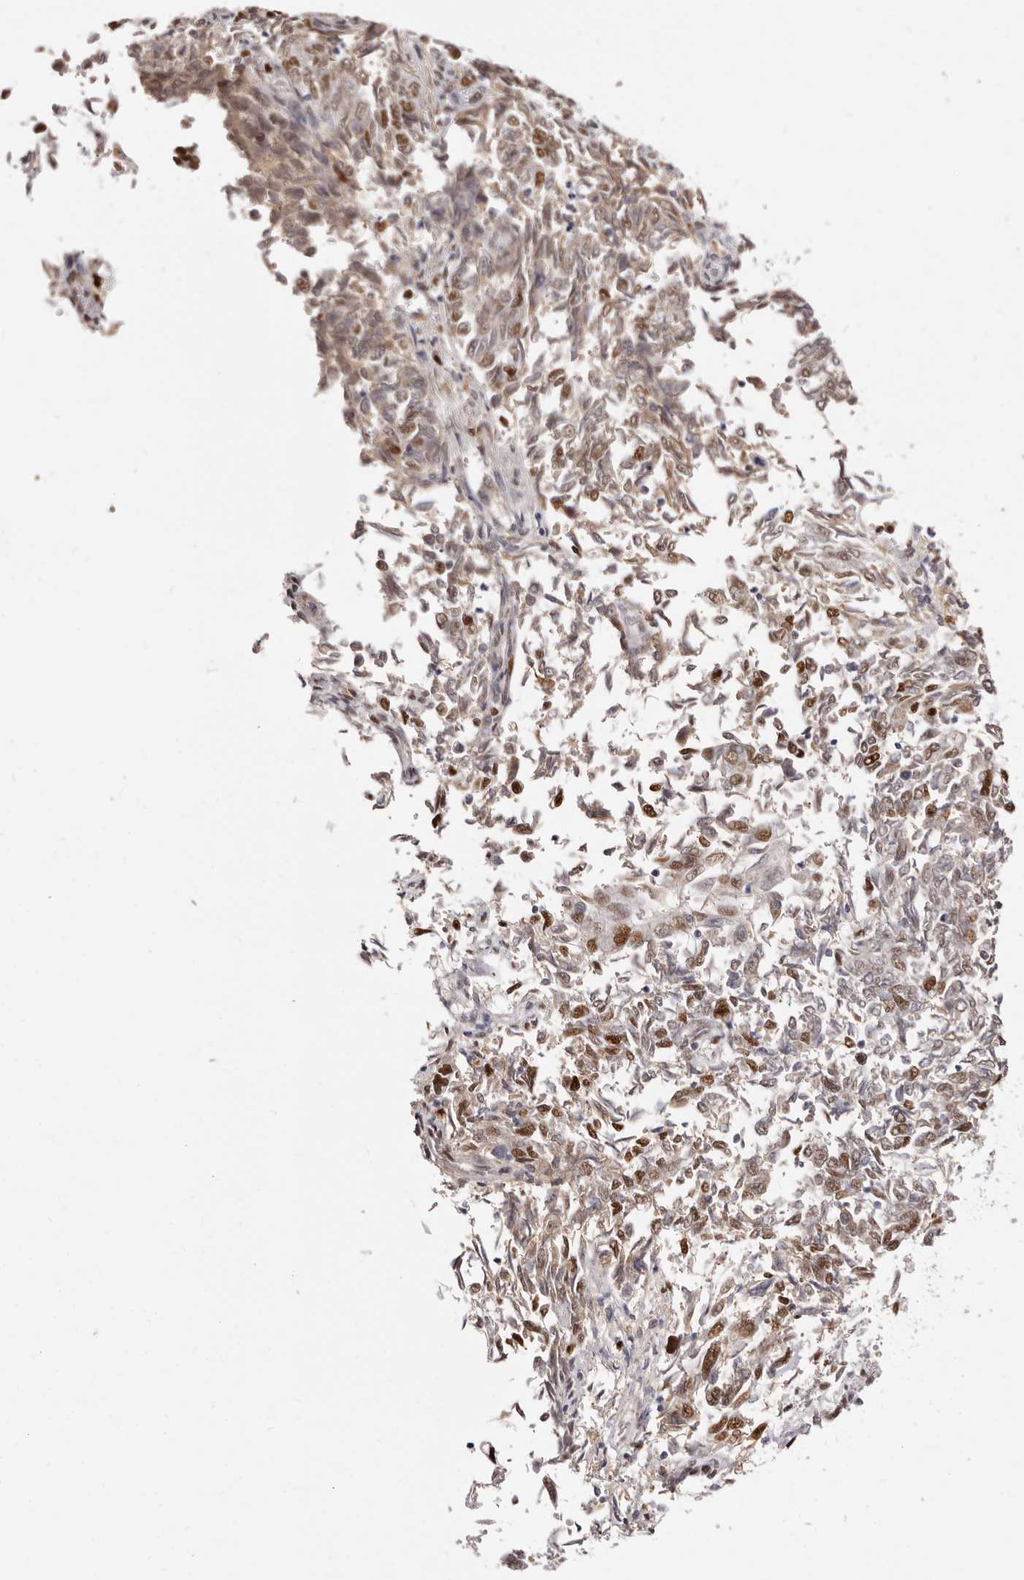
{"staining": {"intensity": "moderate", "quantity": ">75%", "location": "nuclear"}, "tissue": "endometrial cancer", "cell_type": "Tumor cells", "image_type": "cancer", "snomed": [{"axis": "morphology", "description": "Adenocarcinoma, NOS"}, {"axis": "topography", "description": "Endometrium"}], "caption": "Endometrial cancer was stained to show a protein in brown. There is medium levels of moderate nuclear expression in about >75% of tumor cells.", "gene": "TKT", "patient": {"sex": "female", "age": 80}}